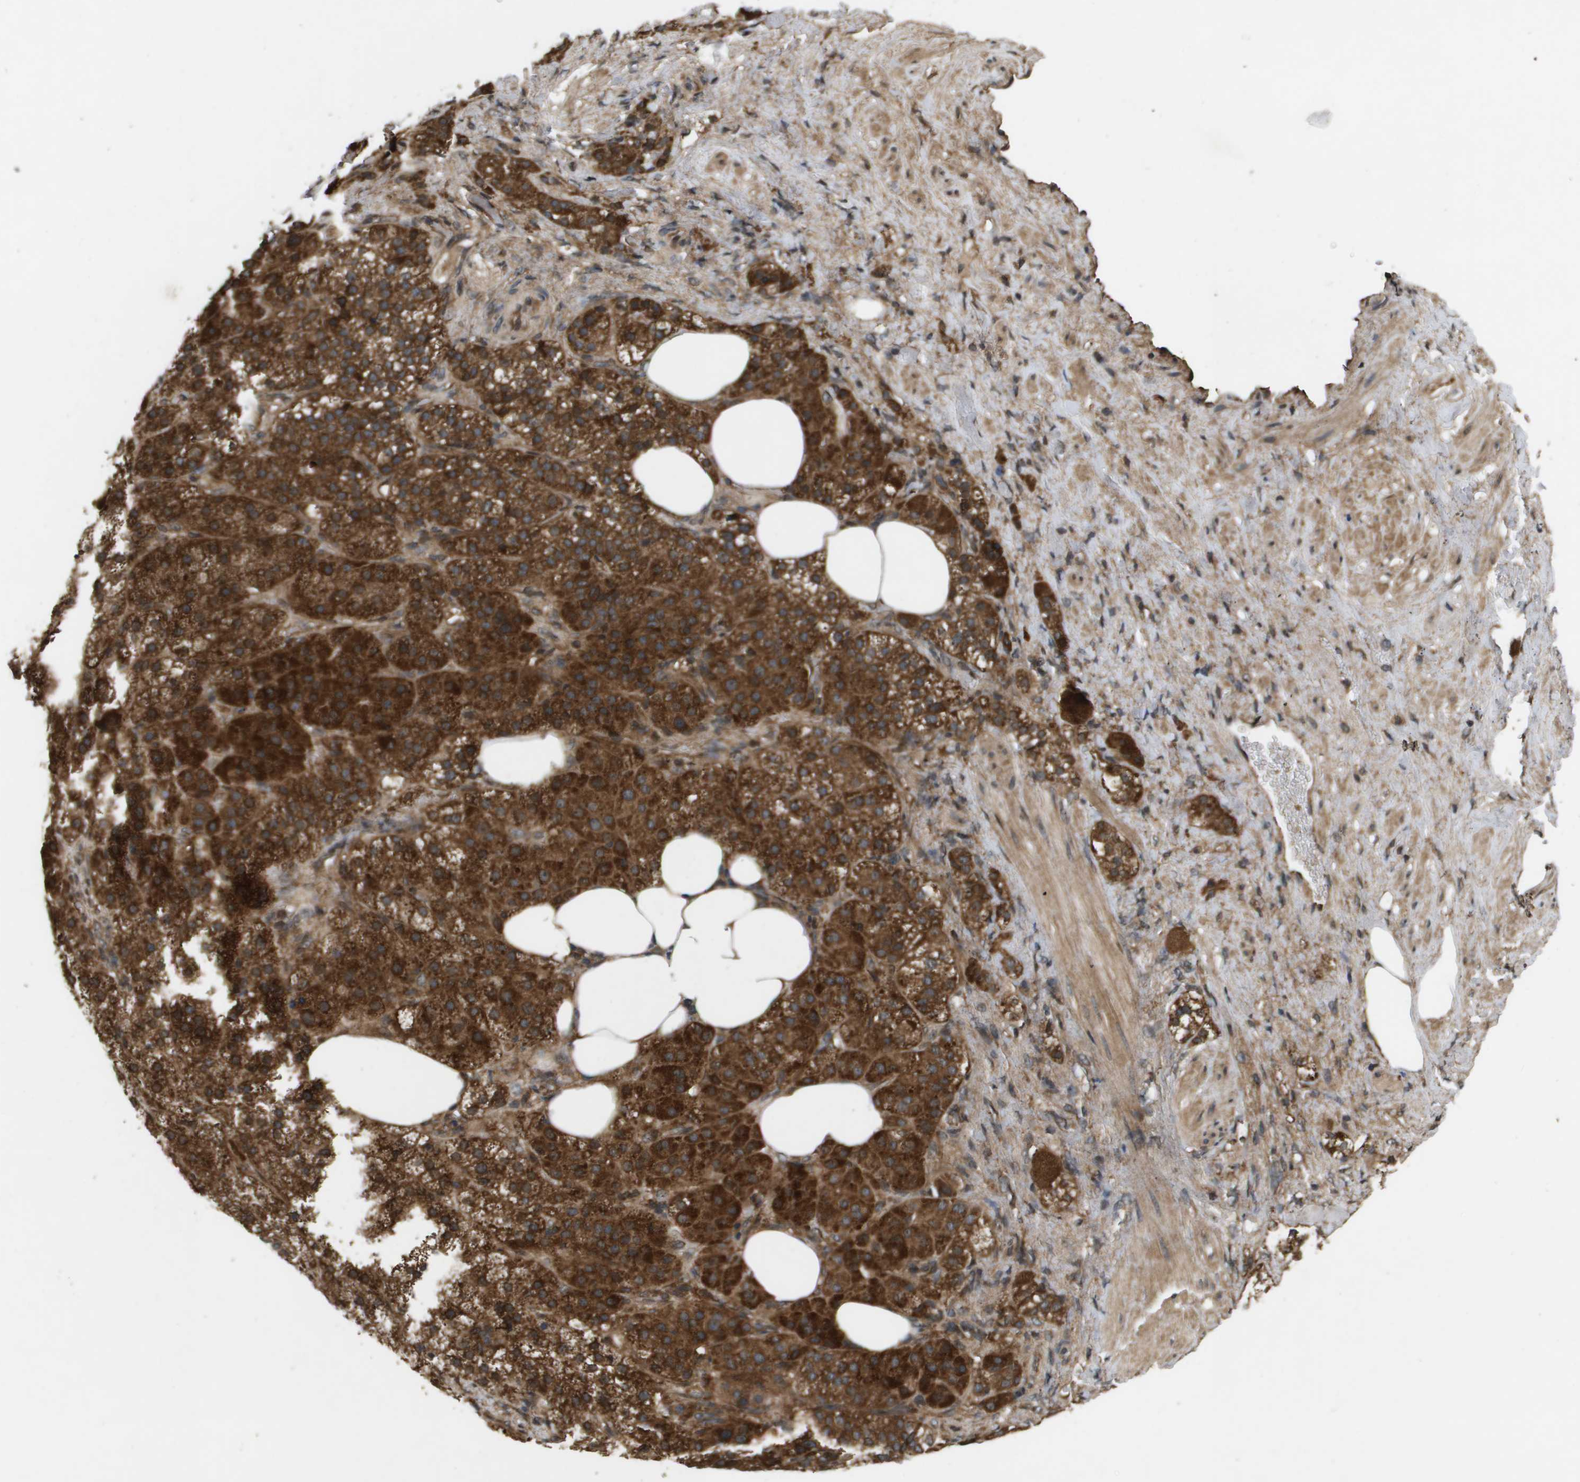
{"staining": {"intensity": "strong", "quantity": ">75%", "location": "cytoplasmic/membranous"}, "tissue": "adrenal gland", "cell_type": "Glandular cells", "image_type": "normal", "snomed": [{"axis": "morphology", "description": "Normal tissue, NOS"}, {"axis": "topography", "description": "Adrenal gland"}], "caption": "Immunohistochemical staining of normal human adrenal gland demonstrates >75% levels of strong cytoplasmic/membranous protein staining in approximately >75% of glandular cells.", "gene": "SPTLC1", "patient": {"sex": "female", "age": 59}}